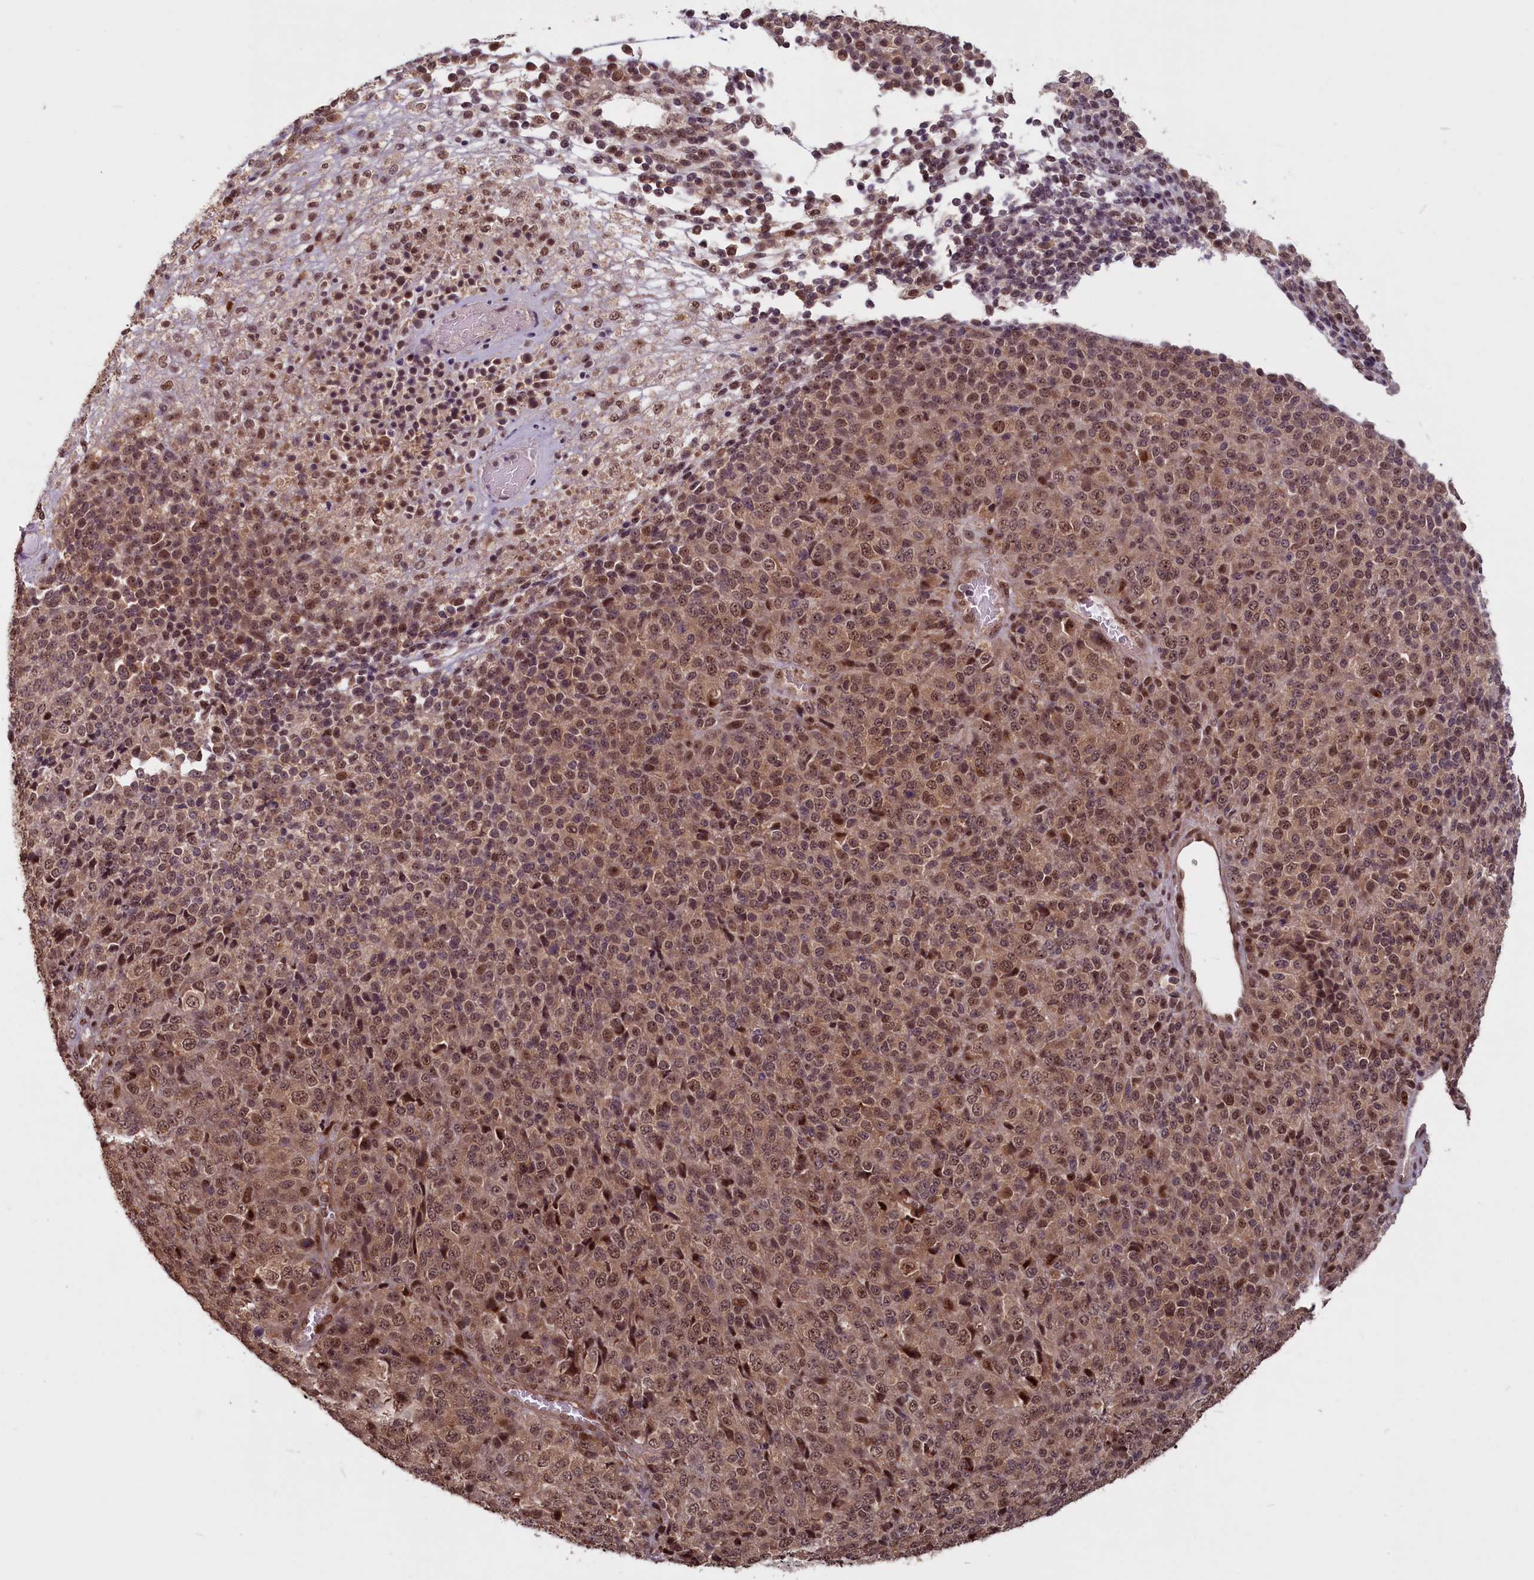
{"staining": {"intensity": "moderate", "quantity": ">75%", "location": "cytoplasmic/membranous,nuclear"}, "tissue": "melanoma", "cell_type": "Tumor cells", "image_type": "cancer", "snomed": [{"axis": "morphology", "description": "Malignant melanoma, Metastatic site"}, {"axis": "topography", "description": "Brain"}], "caption": "Immunohistochemical staining of human melanoma demonstrates moderate cytoplasmic/membranous and nuclear protein positivity in about >75% of tumor cells.", "gene": "HIF3A", "patient": {"sex": "female", "age": 56}}